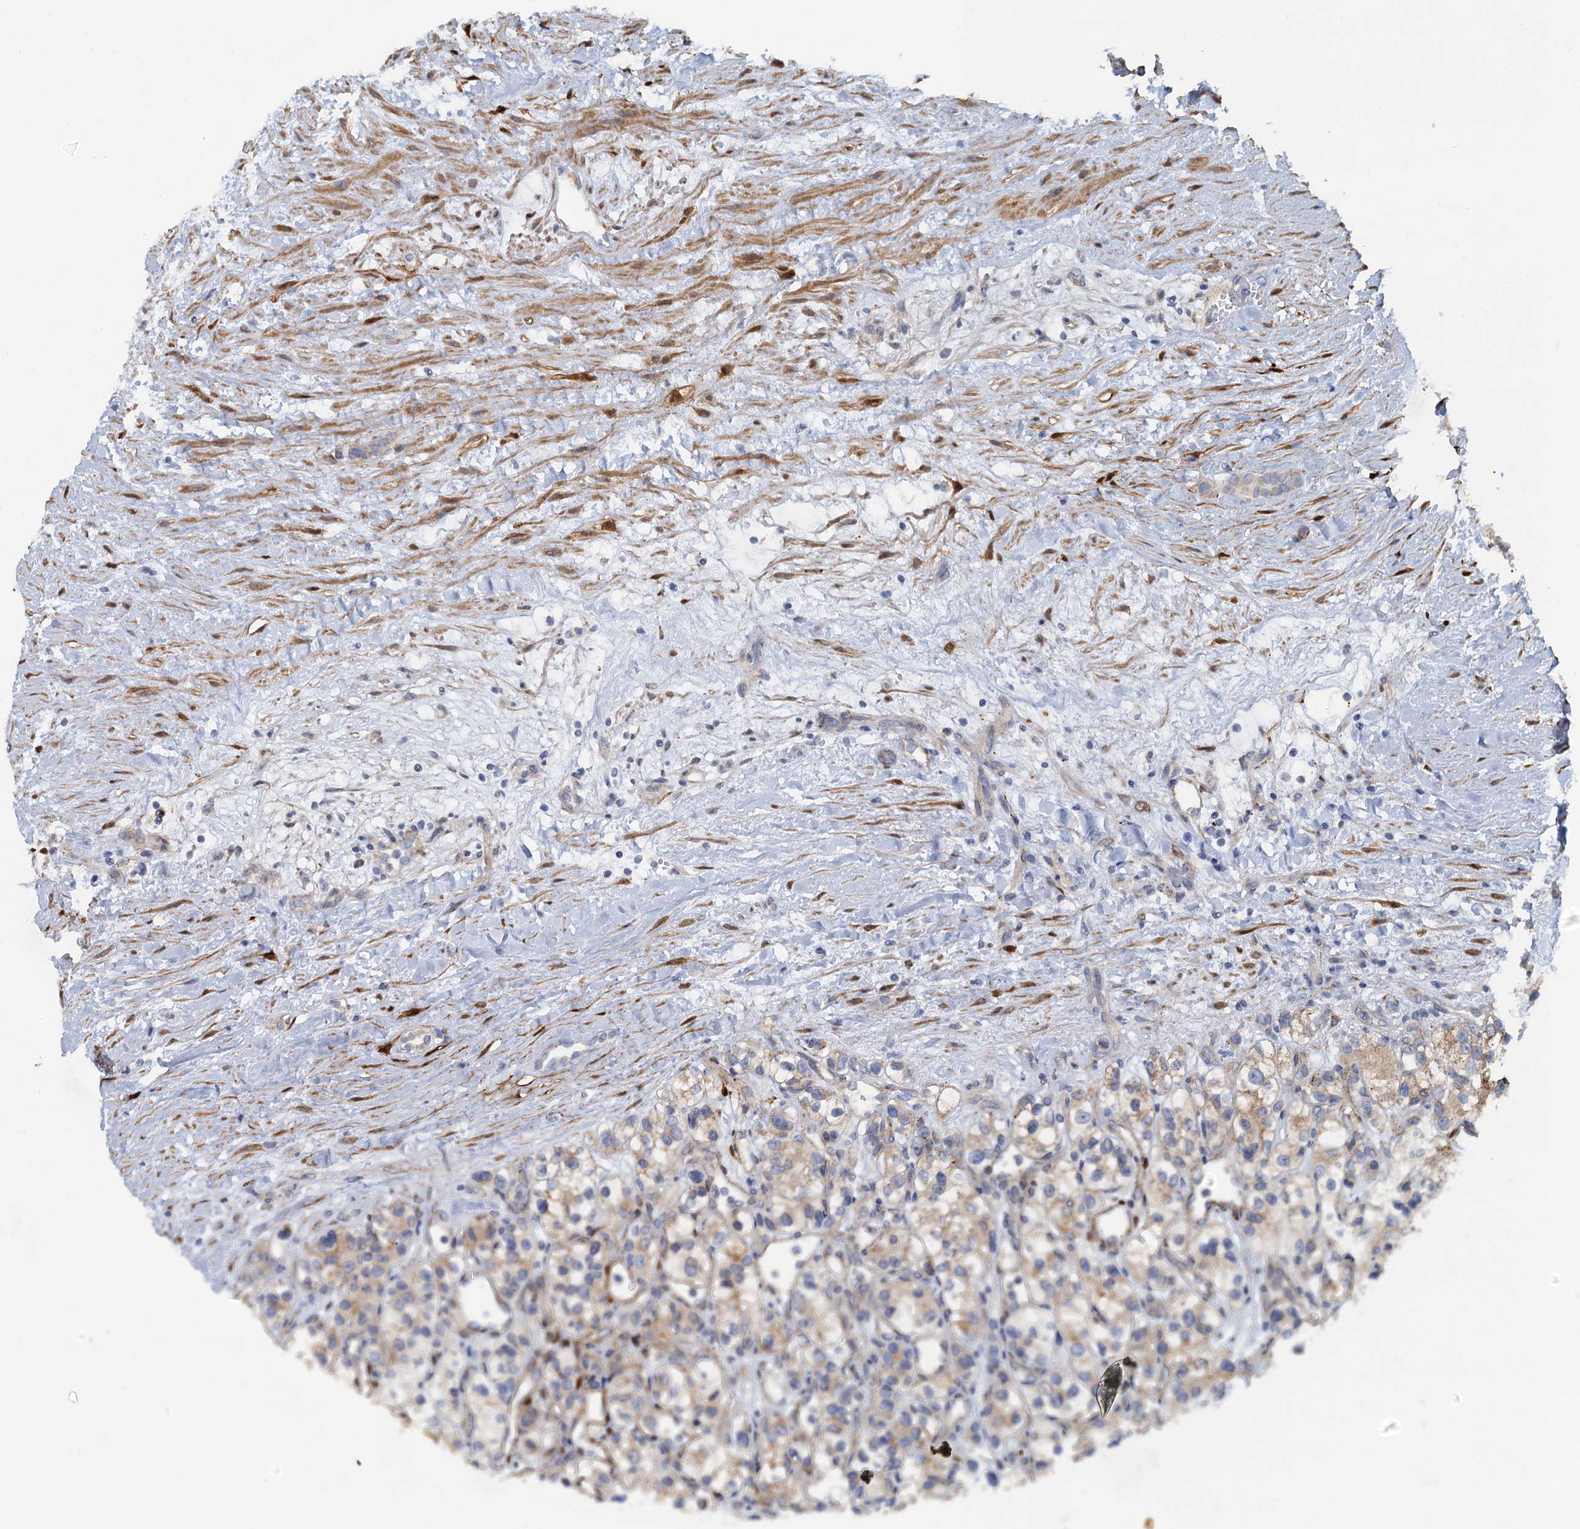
{"staining": {"intensity": "weak", "quantity": "25%-75%", "location": "cytoplasmic/membranous"}, "tissue": "renal cancer", "cell_type": "Tumor cells", "image_type": "cancer", "snomed": [{"axis": "morphology", "description": "Adenocarcinoma, NOS"}, {"axis": "topography", "description": "Kidney"}], "caption": "Protein analysis of adenocarcinoma (renal) tissue reveals weak cytoplasmic/membranous positivity in about 25%-75% of tumor cells. (IHC, brightfield microscopy, high magnification).", "gene": "POGLUT3", "patient": {"sex": "female", "age": 57}}